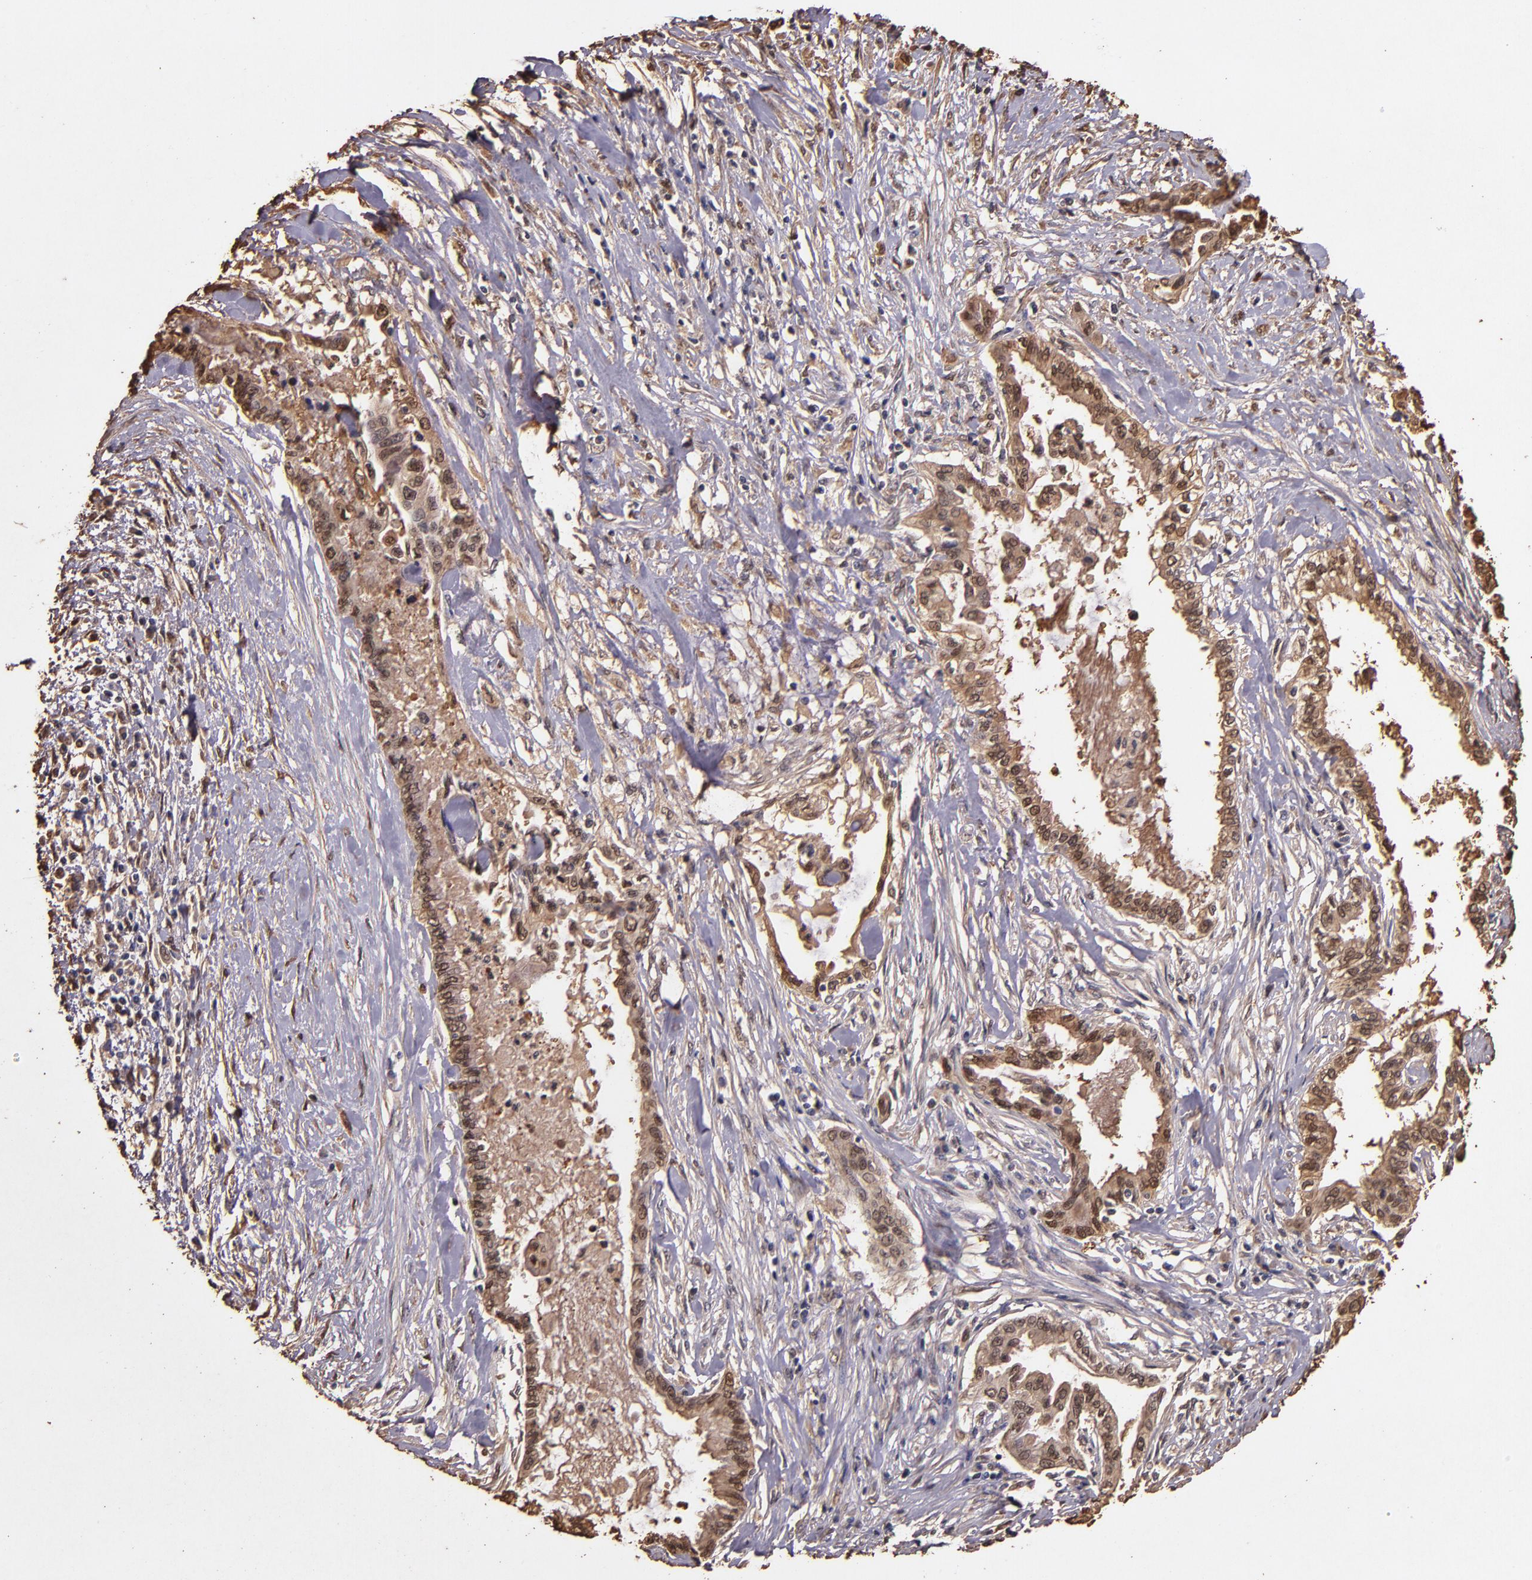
{"staining": {"intensity": "moderate", "quantity": ">75%", "location": "cytoplasmic/membranous,nuclear"}, "tissue": "pancreatic cancer", "cell_type": "Tumor cells", "image_type": "cancer", "snomed": [{"axis": "morphology", "description": "Adenocarcinoma, NOS"}, {"axis": "topography", "description": "Pancreas"}], "caption": "This is a micrograph of IHC staining of adenocarcinoma (pancreatic), which shows moderate expression in the cytoplasmic/membranous and nuclear of tumor cells.", "gene": "S100A6", "patient": {"sex": "female", "age": 64}}